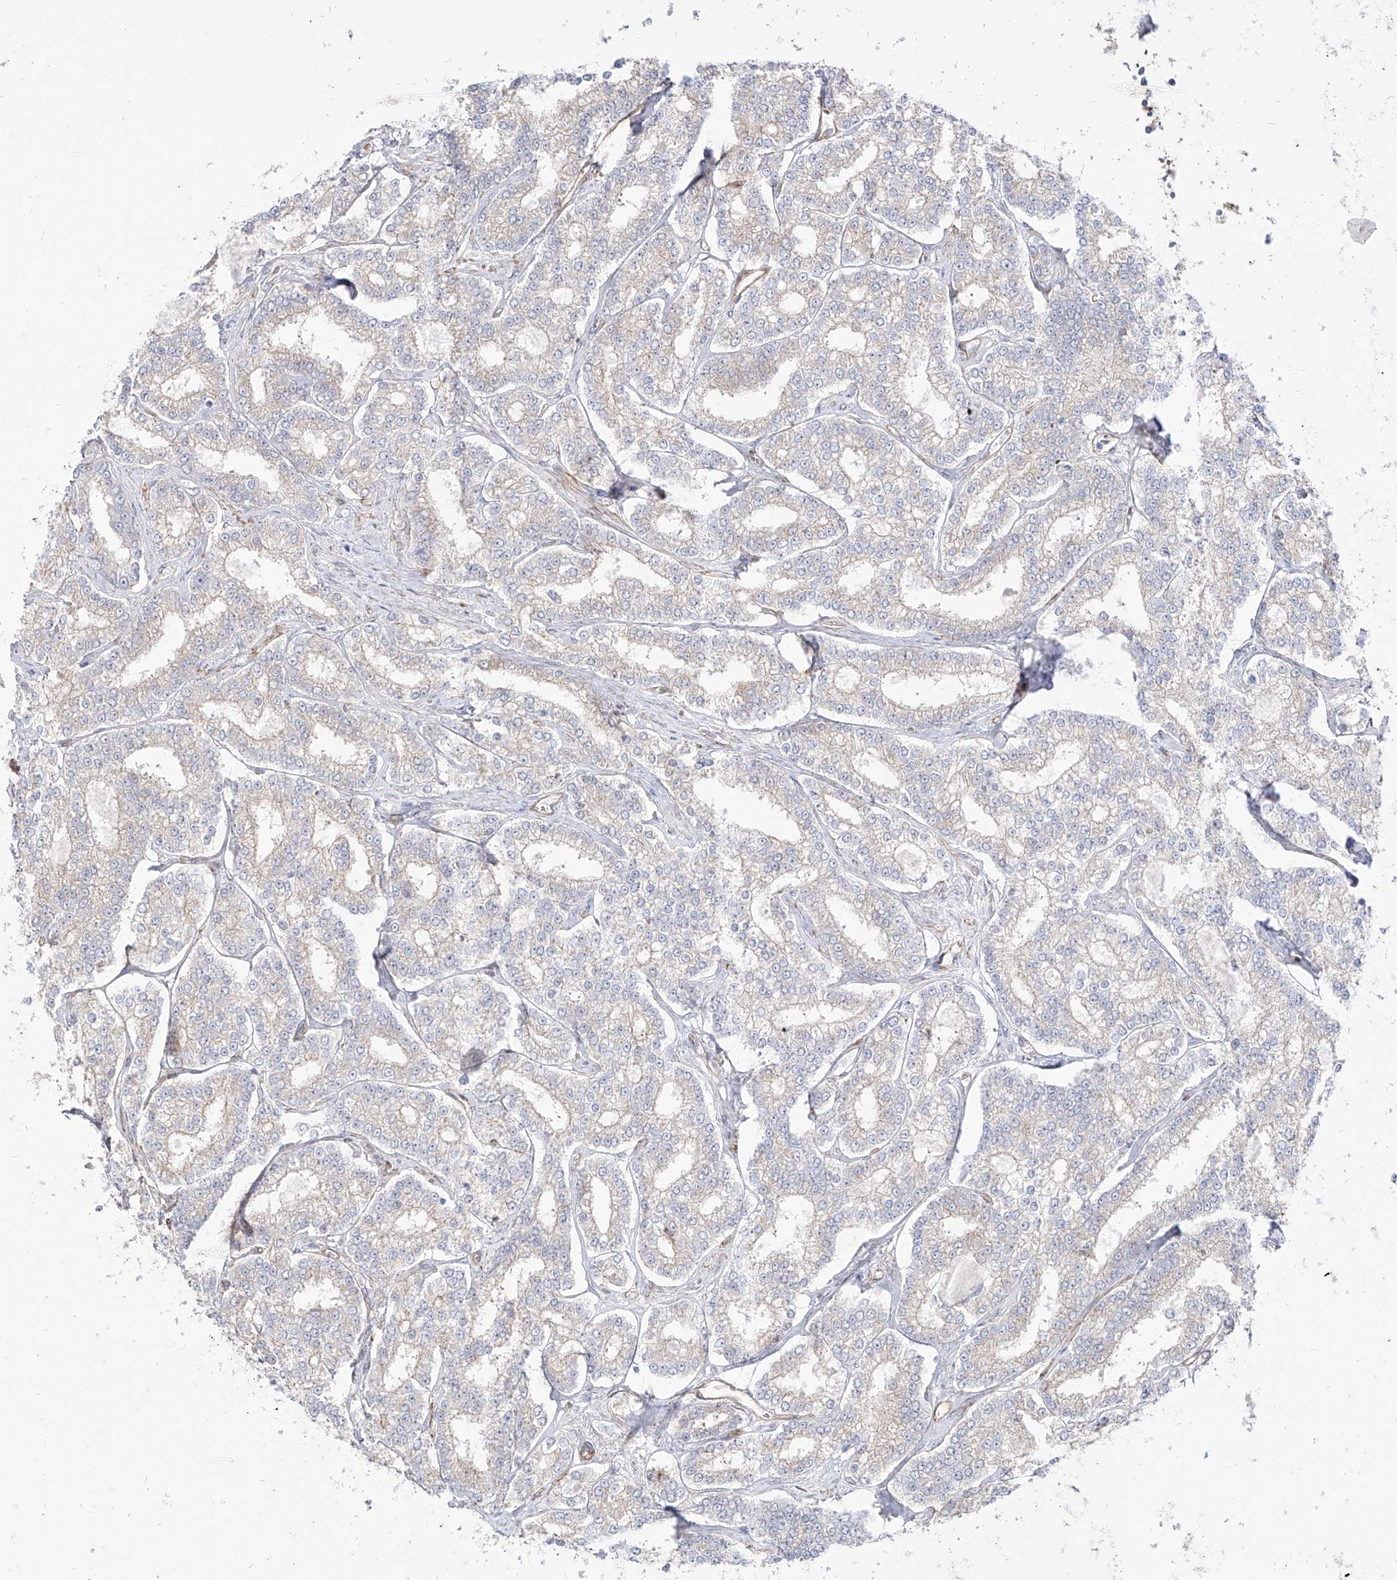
{"staining": {"intensity": "negative", "quantity": "none", "location": "none"}, "tissue": "prostate cancer", "cell_type": "Tumor cells", "image_type": "cancer", "snomed": [{"axis": "morphology", "description": "Normal tissue, NOS"}, {"axis": "morphology", "description": "Adenocarcinoma, High grade"}, {"axis": "topography", "description": "Prostate"}], "caption": "An immunohistochemistry micrograph of adenocarcinoma (high-grade) (prostate) is shown. There is no staining in tumor cells of adenocarcinoma (high-grade) (prostate).", "gene": "ZNF180", "patient": {"sex": "male", "age": 83}}